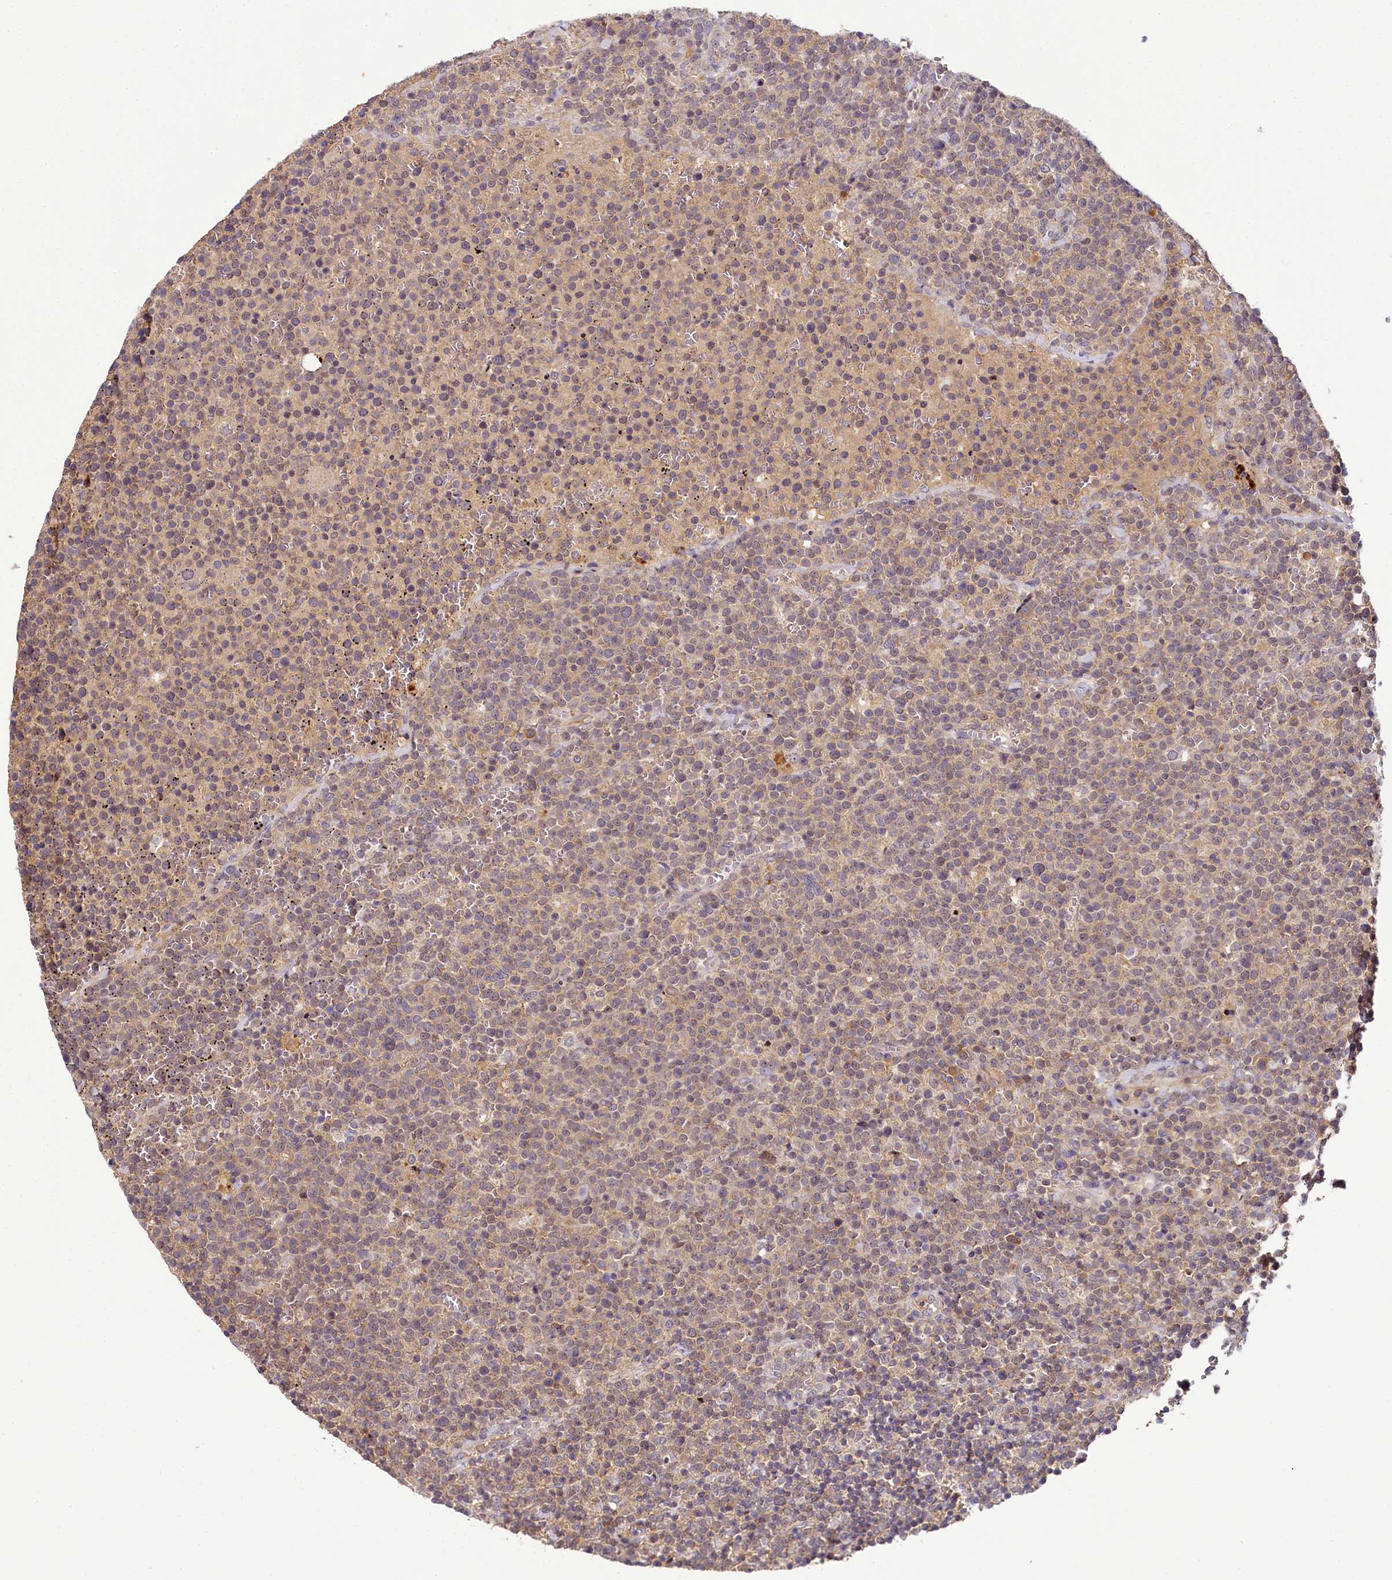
{"staining": {"intensity": "weak", "quantity": "25%-75%", "location": "cytoplasmic/membranous"}, "tissue": "lymphoma", "cell_type": "Tumor cells", "image_type": "cancer", "snomed": [{"axis": "morphology", "description": "Malignant lymphoma, non-Hodgkin's type, High grade"}, {"axis": "topography", "description": "Lymph node"}], "caption": "High-power microscopy captured an immunohistochemistry (IHC) histopathology image of lymphoma, revealing weak cytoplasmic/membranous positivity in approximately 25%-75% of tumor cells.", "gene": "TMEM39A", "patient": {"sex": "male", "age": 61}}